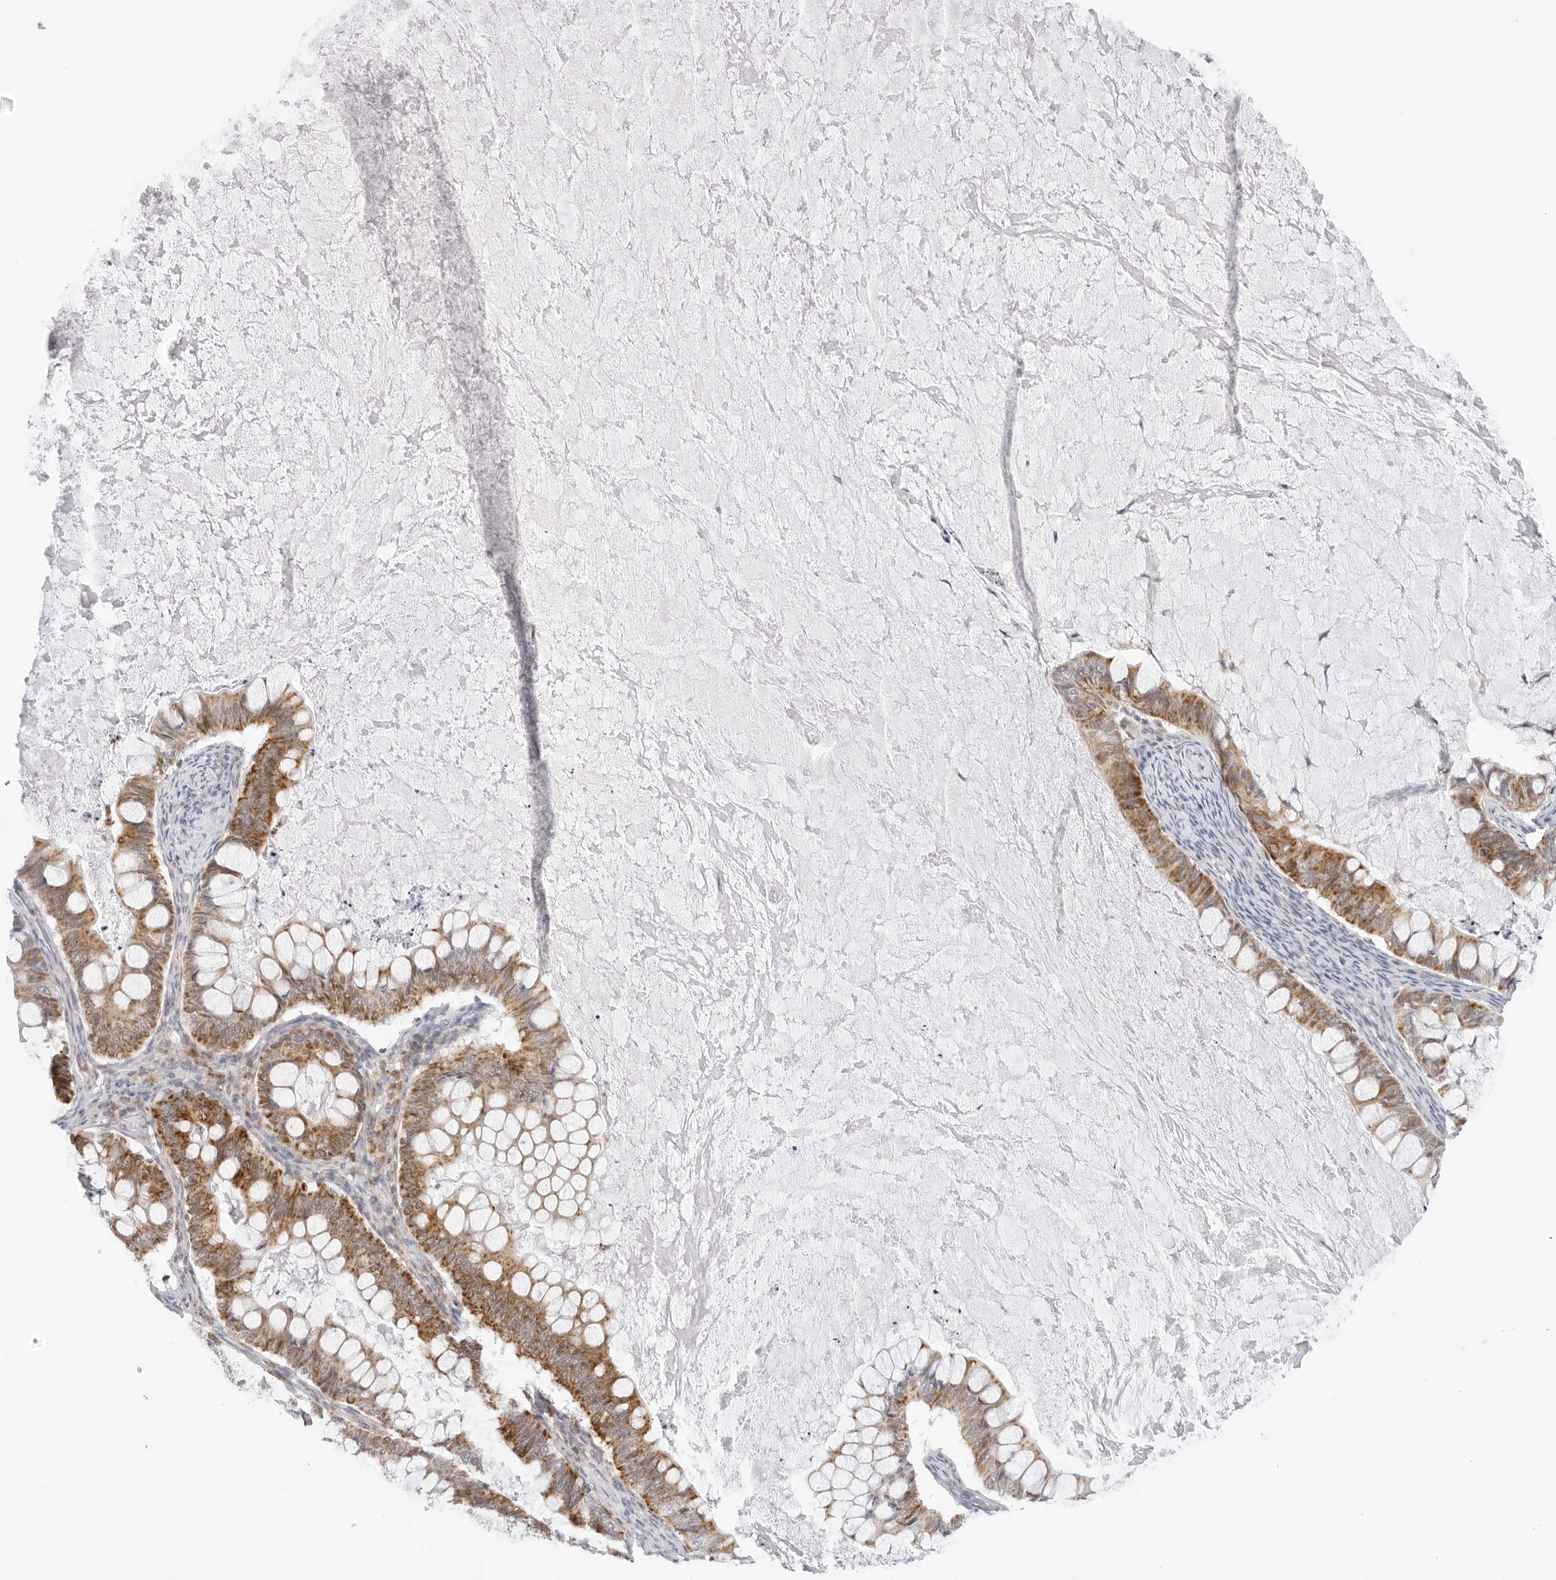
{"staining": {"intensity": "moderate", "quantity": ">75%", "location": "cytoplasmic/membranous"}, "tissue": "ovarian cancer", "cell_type": "Tumor cells", "image_type": "cancer", "snomed": [{"axis": "morphology", "description": "Cystadenocarcinoma, mucinous, NOS"}, {"axis": "topography", "description": "Ovary"}], "caption": "Immunohistochemistry of human ovarian cancer (mucinous cystadenocarcinoma) reveals medium levels of moderate cytoplasmic/membranous staining in approximately >75% of tumor cells.", "gene": "CIART", "patient": {"sex": "female", "age": 61}}